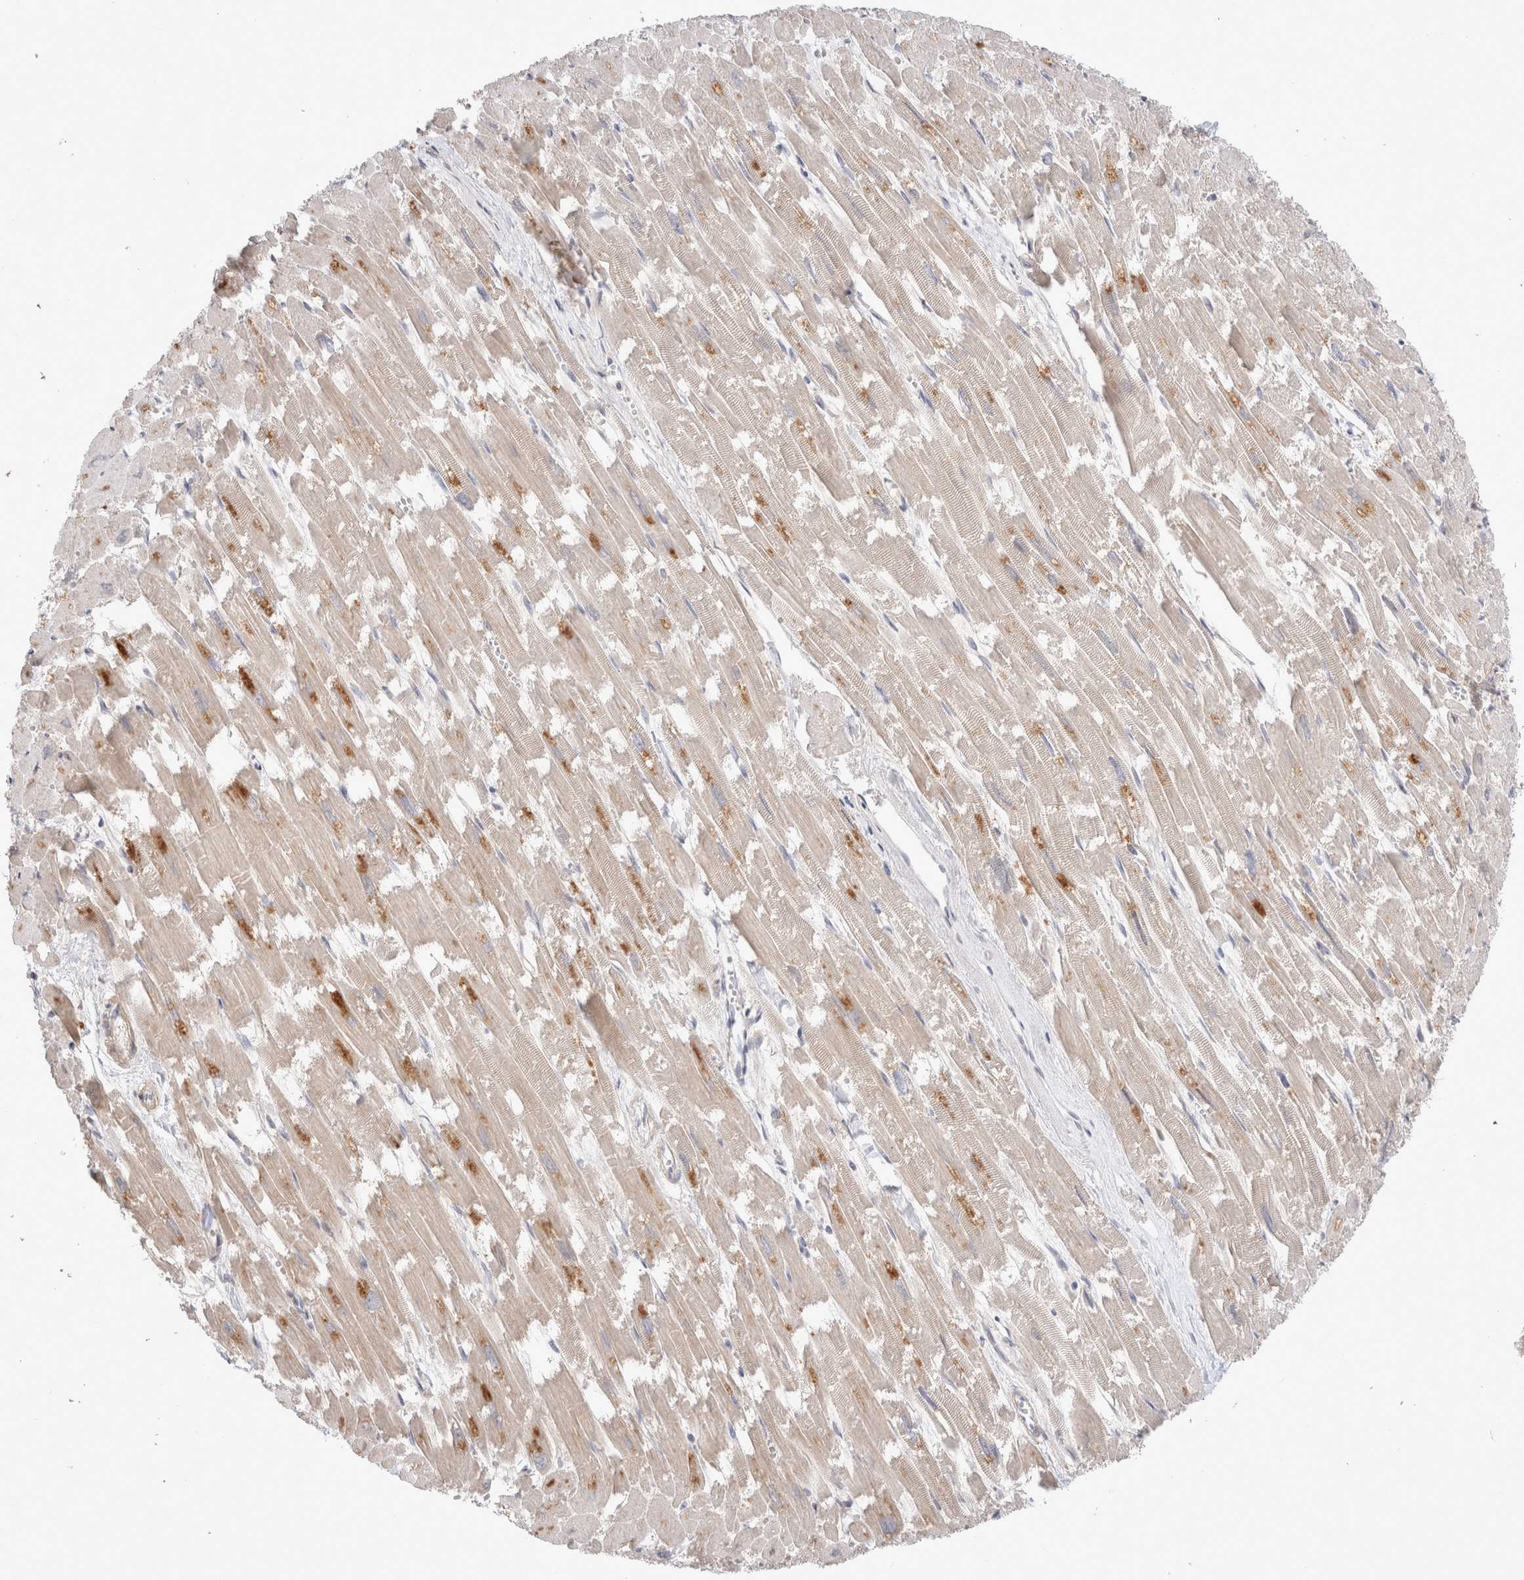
{"staining": {"intensity": "moderate", "quantity": "25%-75%", "location": "cytoplasmic/membranous"}, "tissue": "heart muscle", "cell_type": "Cardiomyocytes", "image_type": "normal", "snomed": [{"axis": "morphology", "description": "Normal tissue, NOS"}, {"axis": "topography", "description": "Heart"}], "caption": "Protein staining reveals moderate cytoplasmic/membranous positivity in approximately 25%-75% of cardiomyocytes in benign heart muscle. The protein of interest is stained brown, and the nuclei are stained in blue (DAB IHC with brightfield microscopy, high magnification).", "gene": "HTT", "patient": {"sex": "male", "age": 54}}